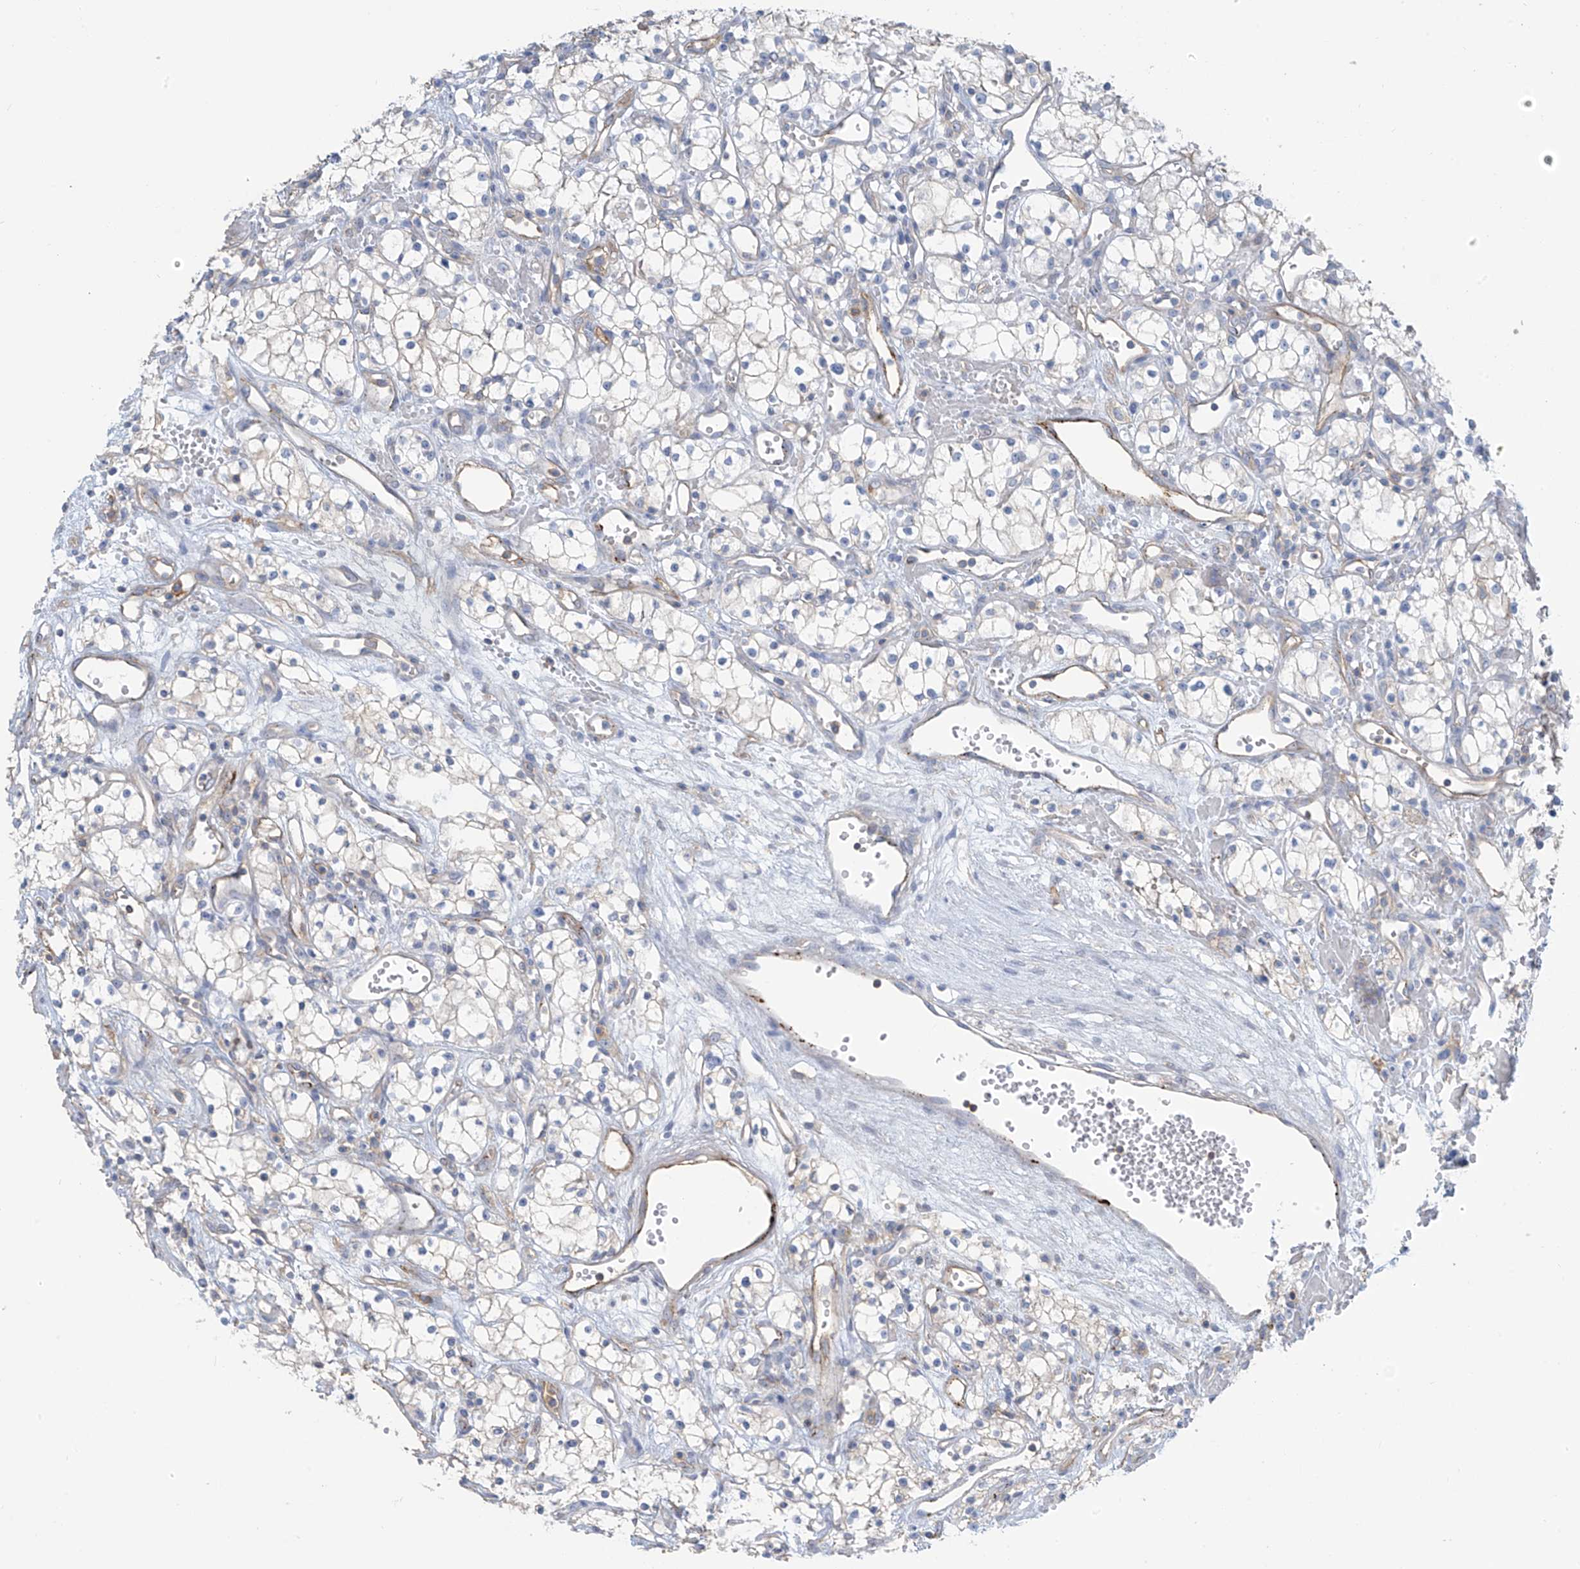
{"staining": {"intensity": "negative", "quantity": "none", "location": "none"}, "tissue": "renal cancer", "cell_type": "Tumor cells", "image_type": "cancer", "snomed": [{"axis": "morphology", "description": "Adenocarcinoma, NOS"}, {"axis": "topography", "description": "Kidney"}], "caption": "This photomicrograph is of renal cancer stained with immunohistochemistry (IHC) to label a protein in brown with the nuclei are counter-stained blue. There is no staining in tumor cells.", "gene": "ZNF846", "patient": {"sex": "male", "age": 59}}